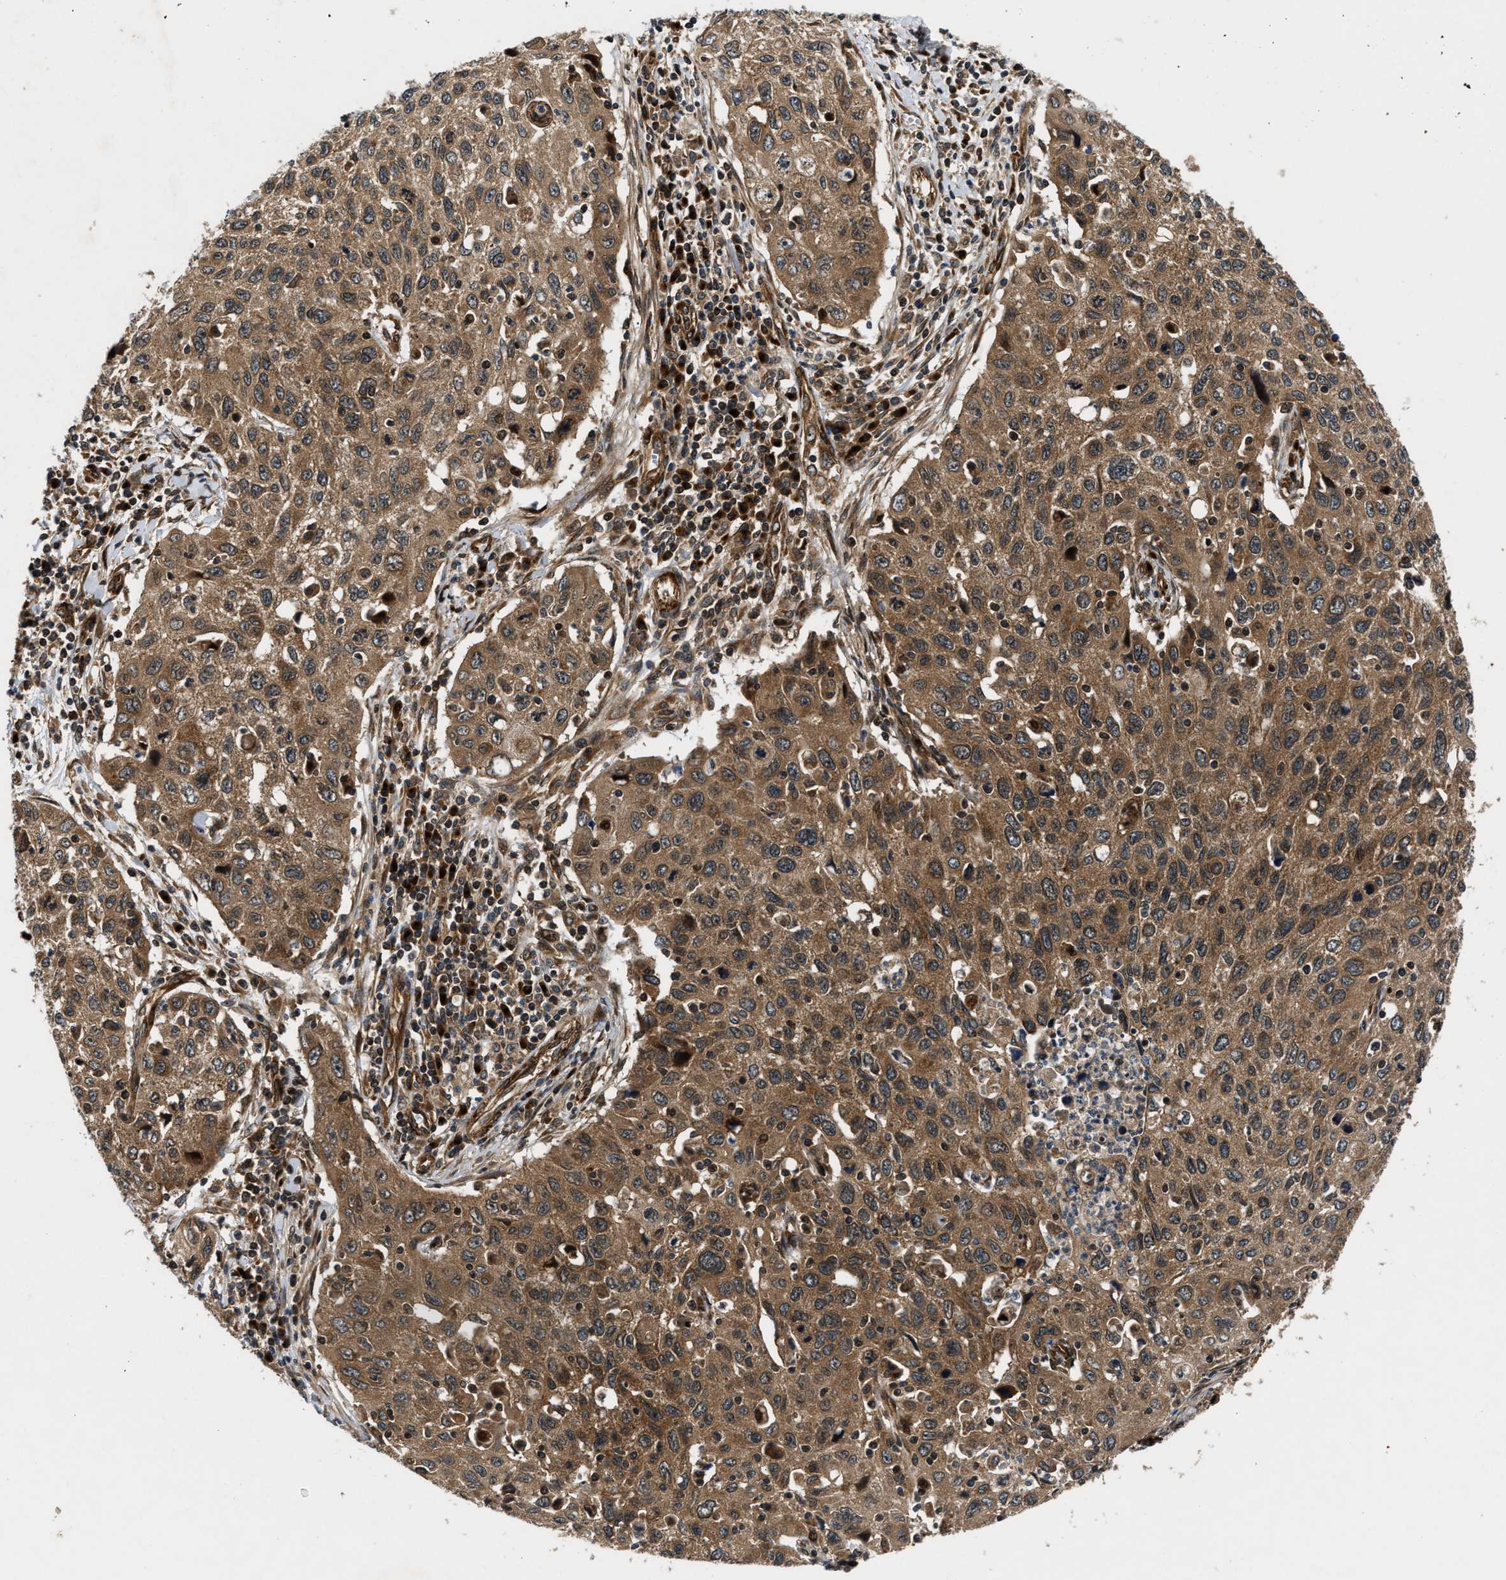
{"staining": {"intensity": "moderate", "quantity": ">75%", "location": "cytoplasmic/membranous"}, "tissue": "cervical cancer", "cell_type": "Tumor cells", "image_type": "cancer", "snomed": [{"axis": "morphology", "description": "Squamous cell carcinoma, NOS"}, {"axis": "topography", "description": "Cervix"}], "caption": "Tumor cells reveal medium levels of moderate cytoplasmic/membranous expression in about >75% of cells in cervical cancer.", "gene": "PNPLA8", "patient": {"sex": "female", "age": 53}}